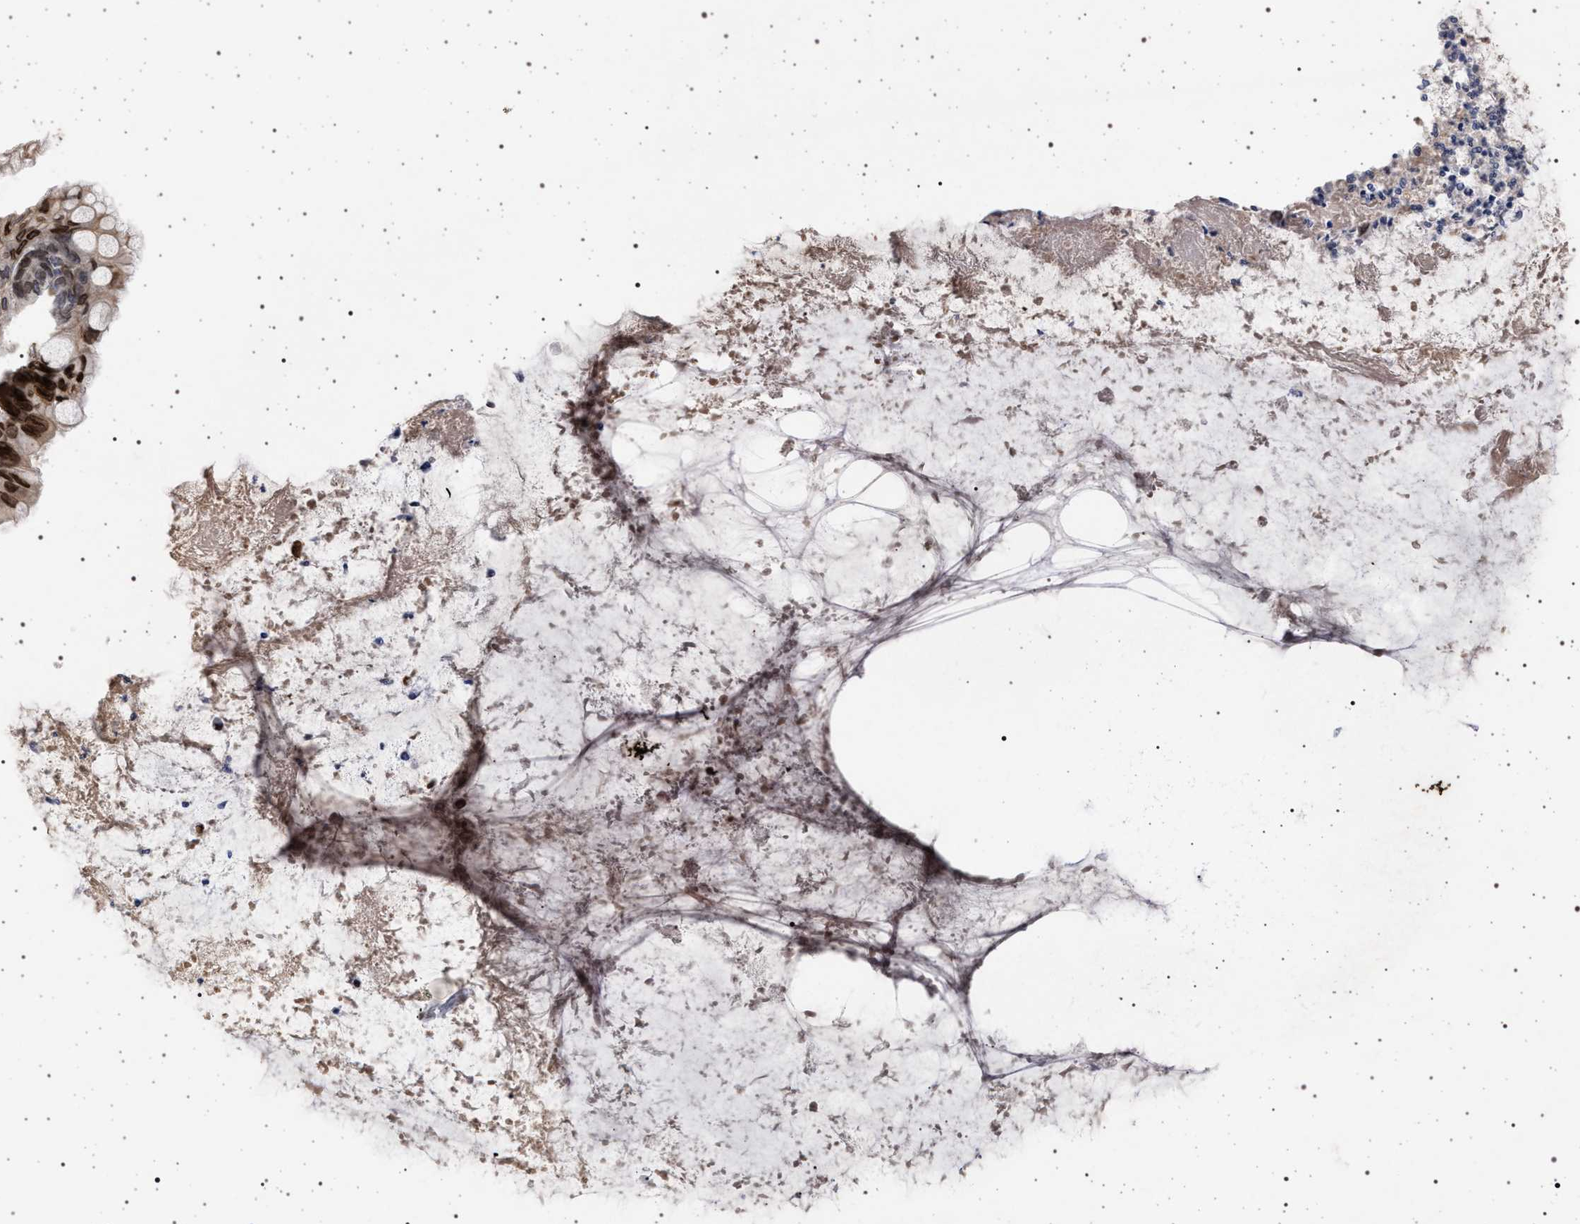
{"staining": {"intensity": "strong", "quantity": "25%-75%", "location": "cytoplasmic/membranous,nuclear"}, "tissue": "ovarian cancer", "cell_type": "Tumor cells", "image_type": "cancer", "snomed": [{"axis": "morphology", "description": "Cystadenocarcinoma, mucinous, NOS"}, {"axis": "topography", "description": "Ovary"}], "caption": "Protein analysis of ovarian cancer (mucinous cystadenocarcinoma) tissue shows strong cytoplasmic/membranous and nuclear positivity in about 25%-75% of tumor cells. The protein of interest is stained brown, and the nuclei are stained in blue (DAB (3,3'-diaminobenzidine) IHC with brightfield microscopy, high magnification).", "gene": "ING2", "patient": {"sex": "female", "age": 80}}